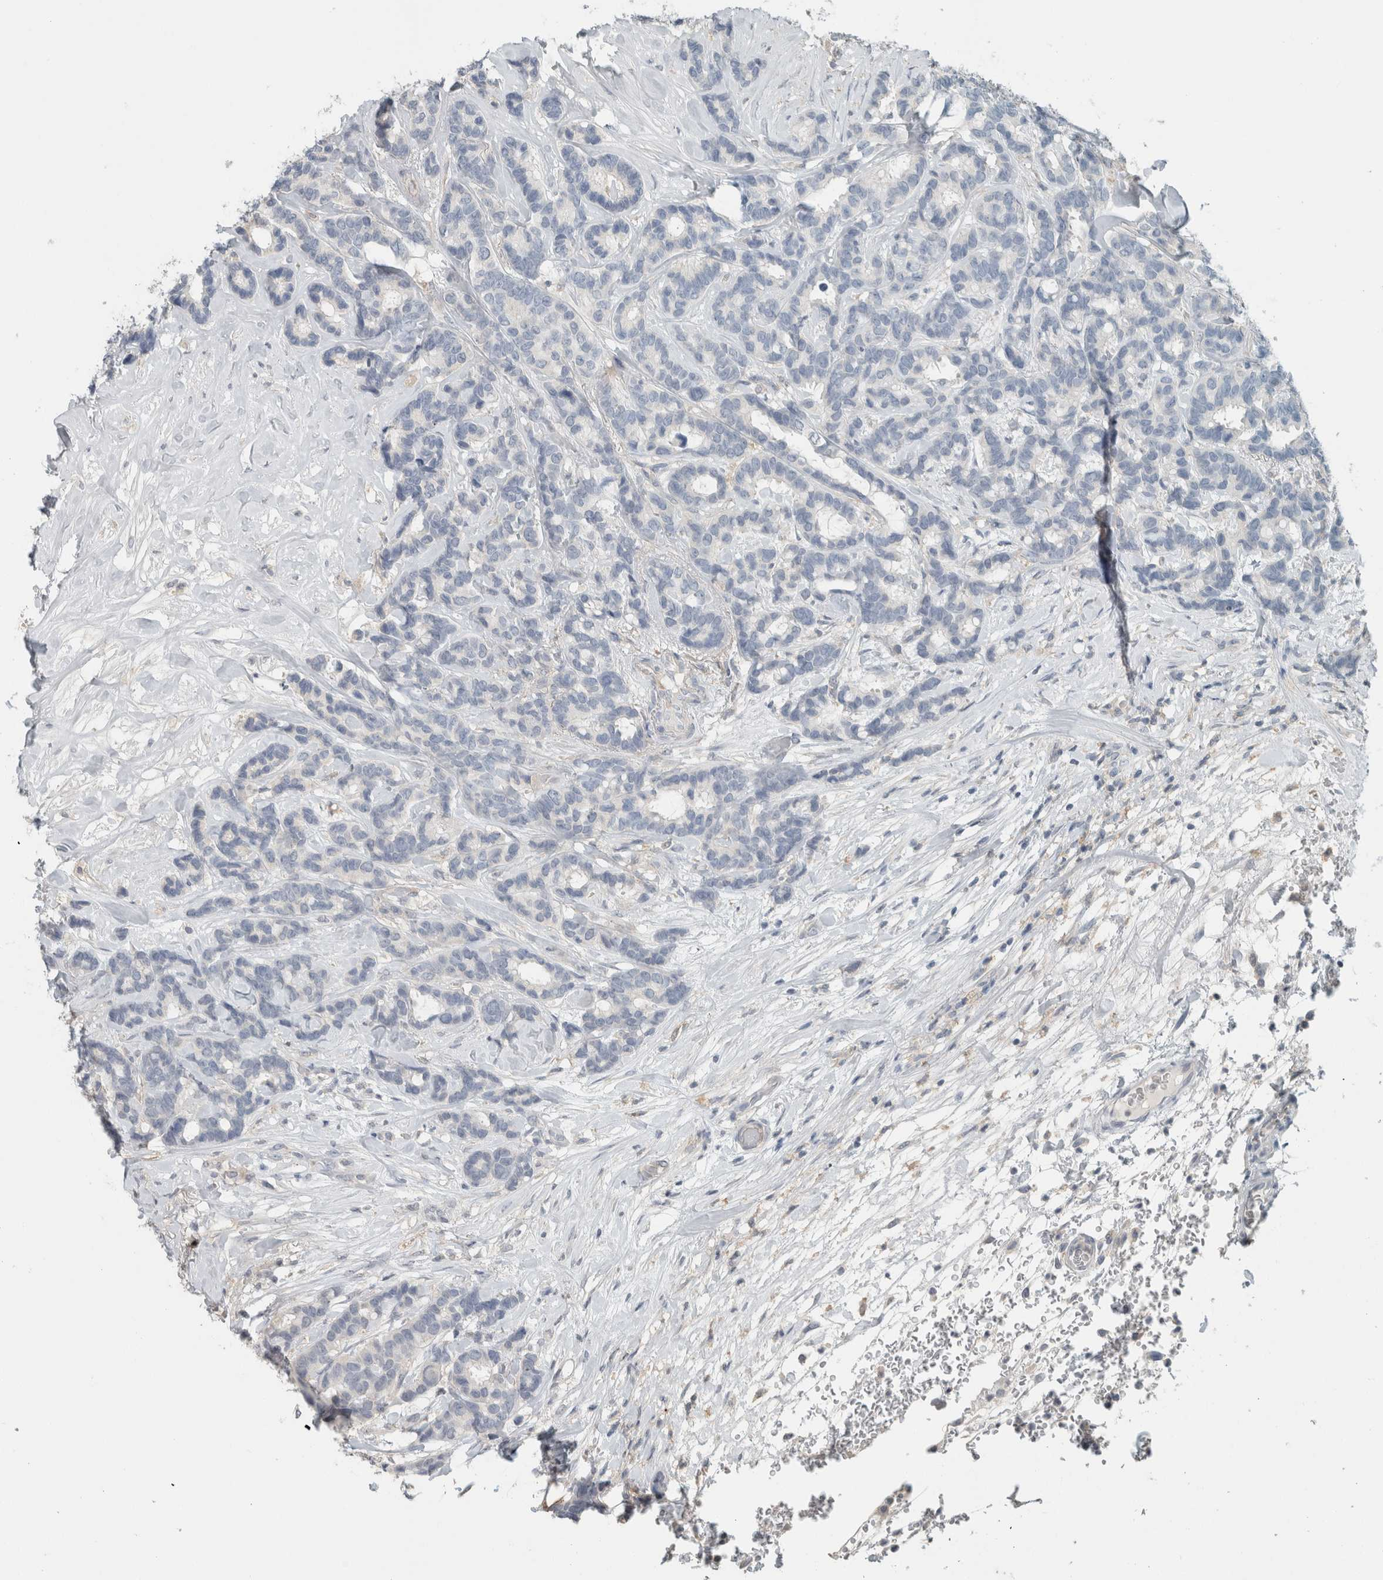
{"staining": {"intensity": "negative", "quantity": "none", "location": "none"}, "tissue": "breast cancer", "cell_type": "Tumor cells", "image_type": "cancer", "snomed": [{"axis": "morphology", "description": "Duct carcinoma"}, {"axis": "topography", "description": "Breast"}], "caption": "The histopathology image shows no staining of tumor cells in breast cancer (invasive ductal carcinoma). (Stains: DAB (3,3'-diaminobenzidine) immunohistochemistry with hematoxylin counter stain, Microscopy: brightfield microscopy at high magnification).", "gene": "SCIN", "patient": {"sex": "female", "age": 87}}